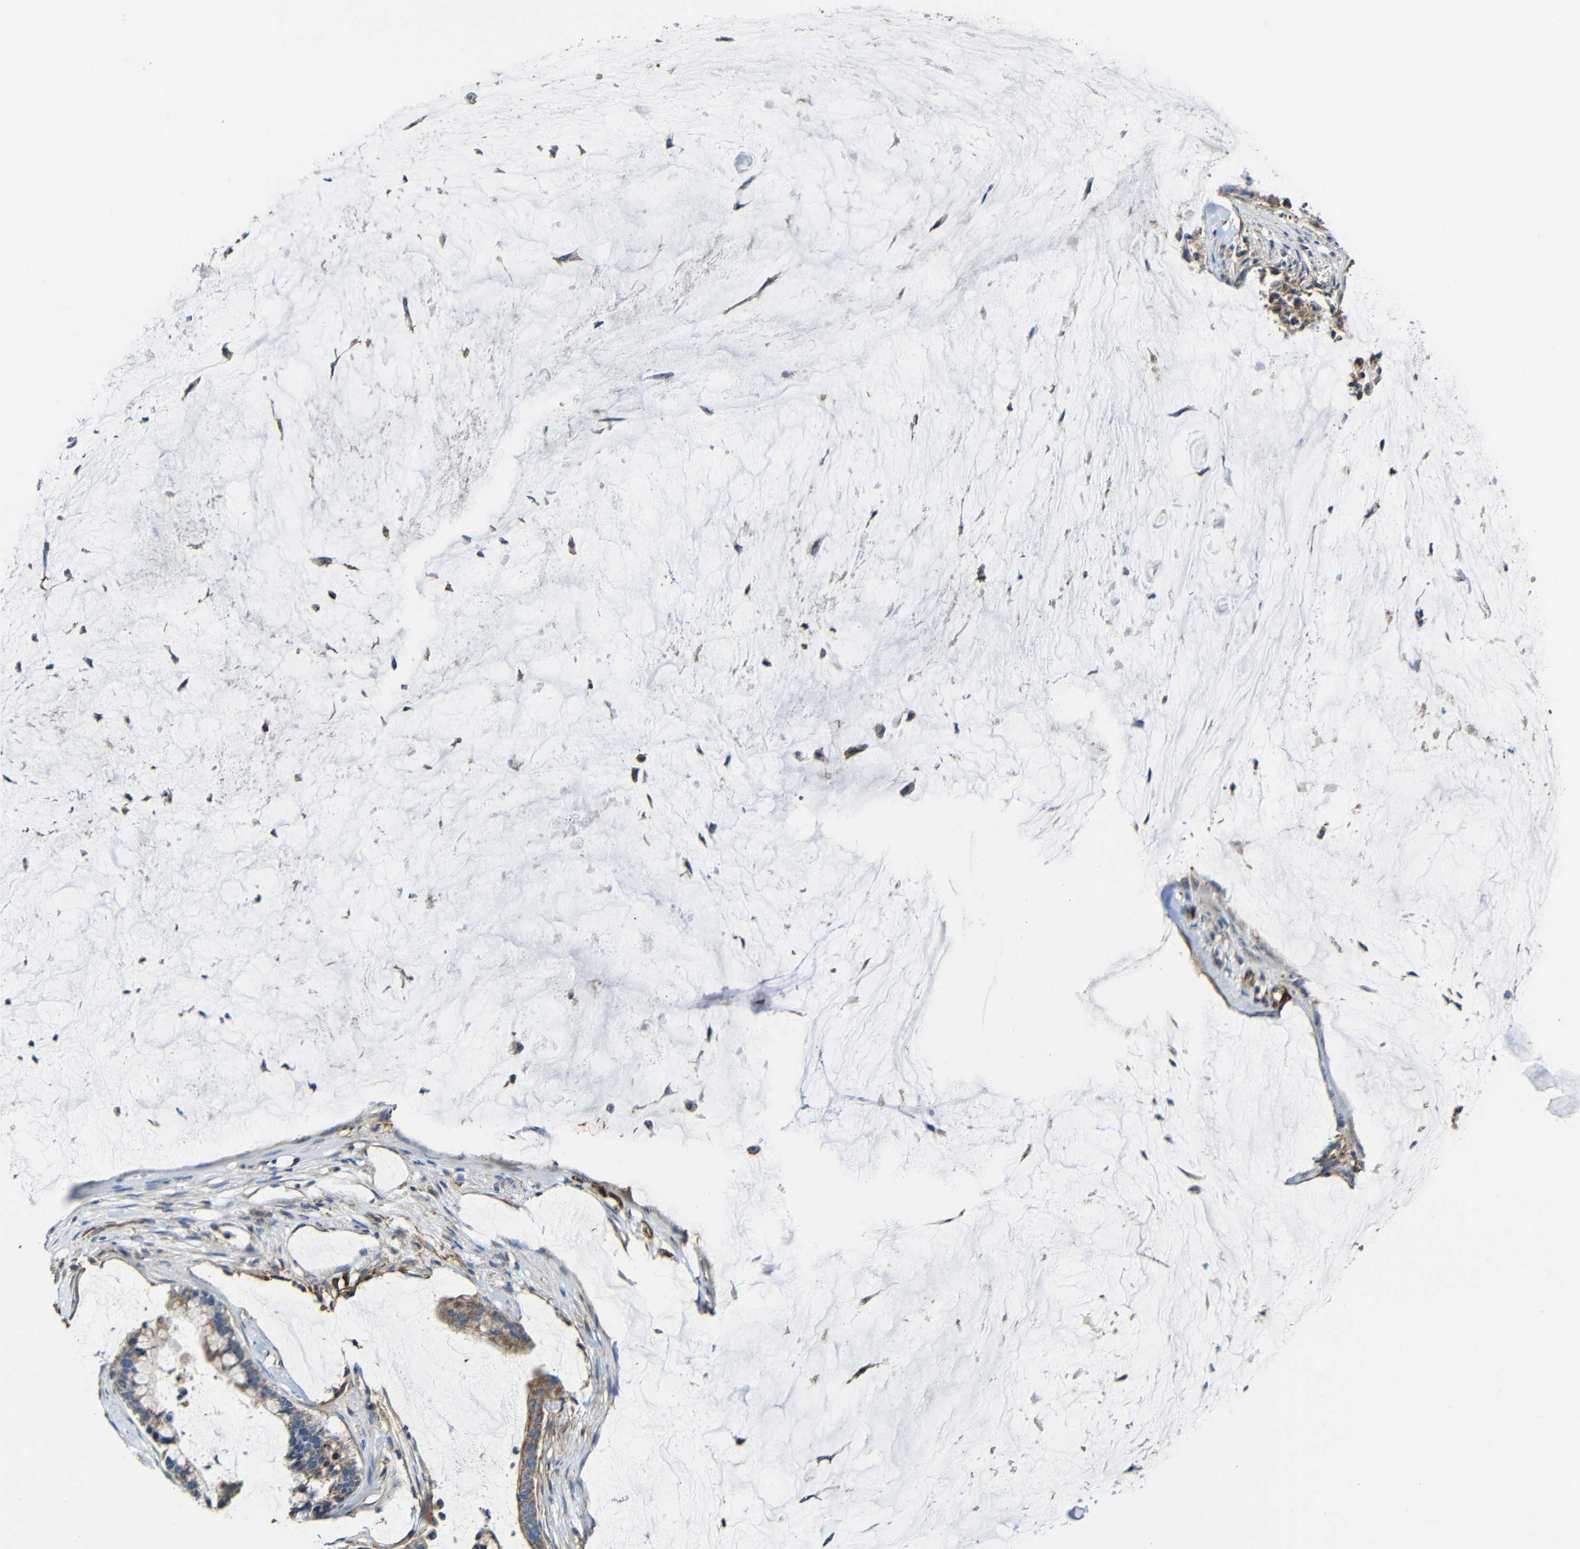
{"staining": {"intensity": "moderate", "quantity": ">75%", "location": "cytoplasmic/membranous"}, "tissue": "pancreatic cancer", "cell_type": "Tumor cells", "image_type": "cancer", "snomed": [{"axis": "morphology", "description": "Adenocarcinoma, NOS"}, {"axis": "topography", "description": "Pancreas"}], "caption": "Pancreatic cancer (adenocarcinoma) was stained to show a protein in brown. There is medium levels of moderate cytoplasmic/membranous staining in about >75% of tumor cells.", "gene": "IGSF10", "patient": {"sex": "male", "age": 41}}